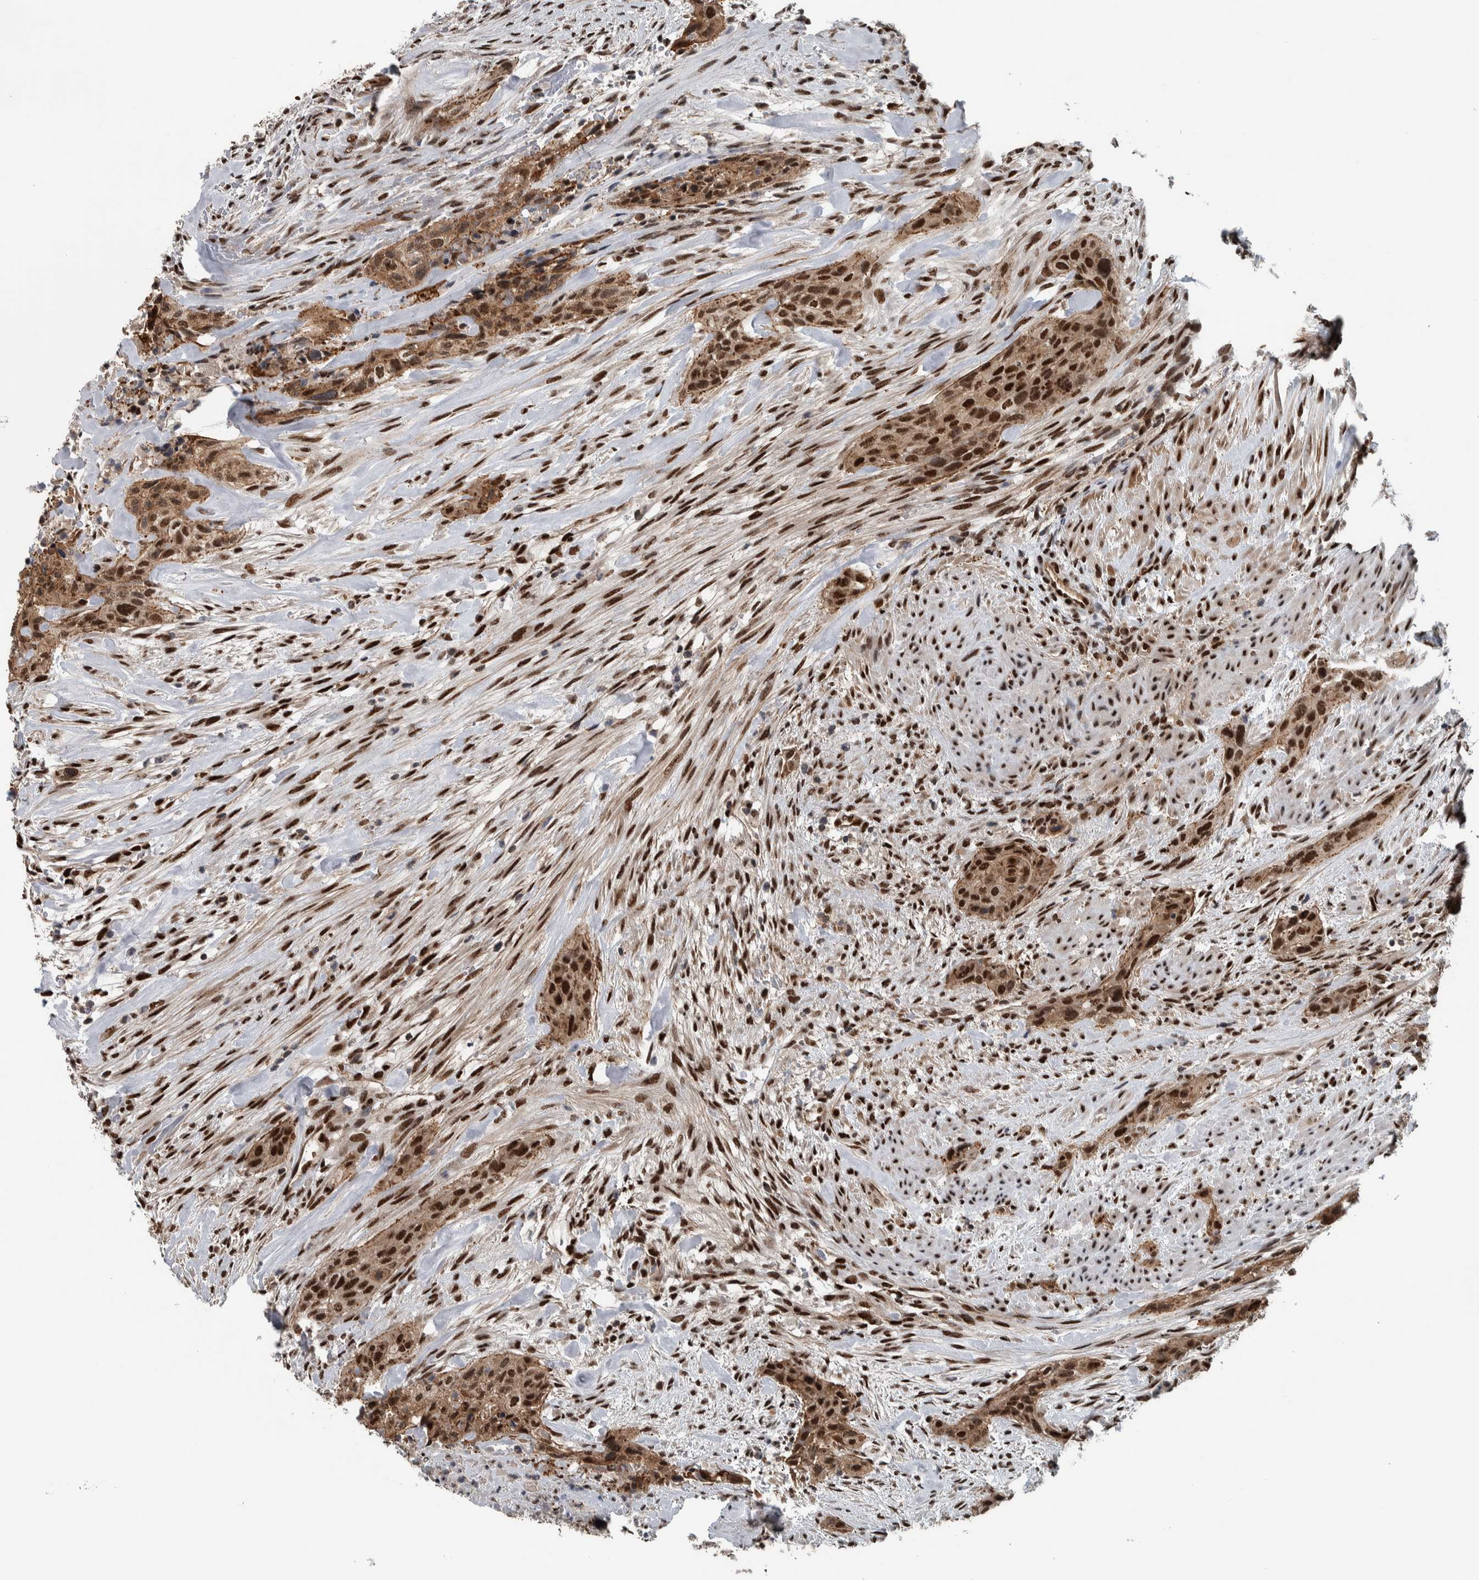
{"staining": {"intensity": "strong", "quantity": ">75%", "location": "cytoplasmic/membranous,nuclear"}, "tissue": "urothelial cancer", "cell_type": "Tumor cells", "image_type": "cancer", "snomed": [{"axis": "morphology", "description": "Urothelial carcinoma, High grade"}, {"axis": "topography", "description": "Urinary bladder"}], "caption": "High-power microscopy captured an immunohistochemistry (IHC) histopathology image of urothelial cancer, revealing strong cytoplasmic/membranous and nuclear positivity in about >75% of tumor cells.", "gene": "FAM135B", "patient": {"sex": "male", "age": 35}}